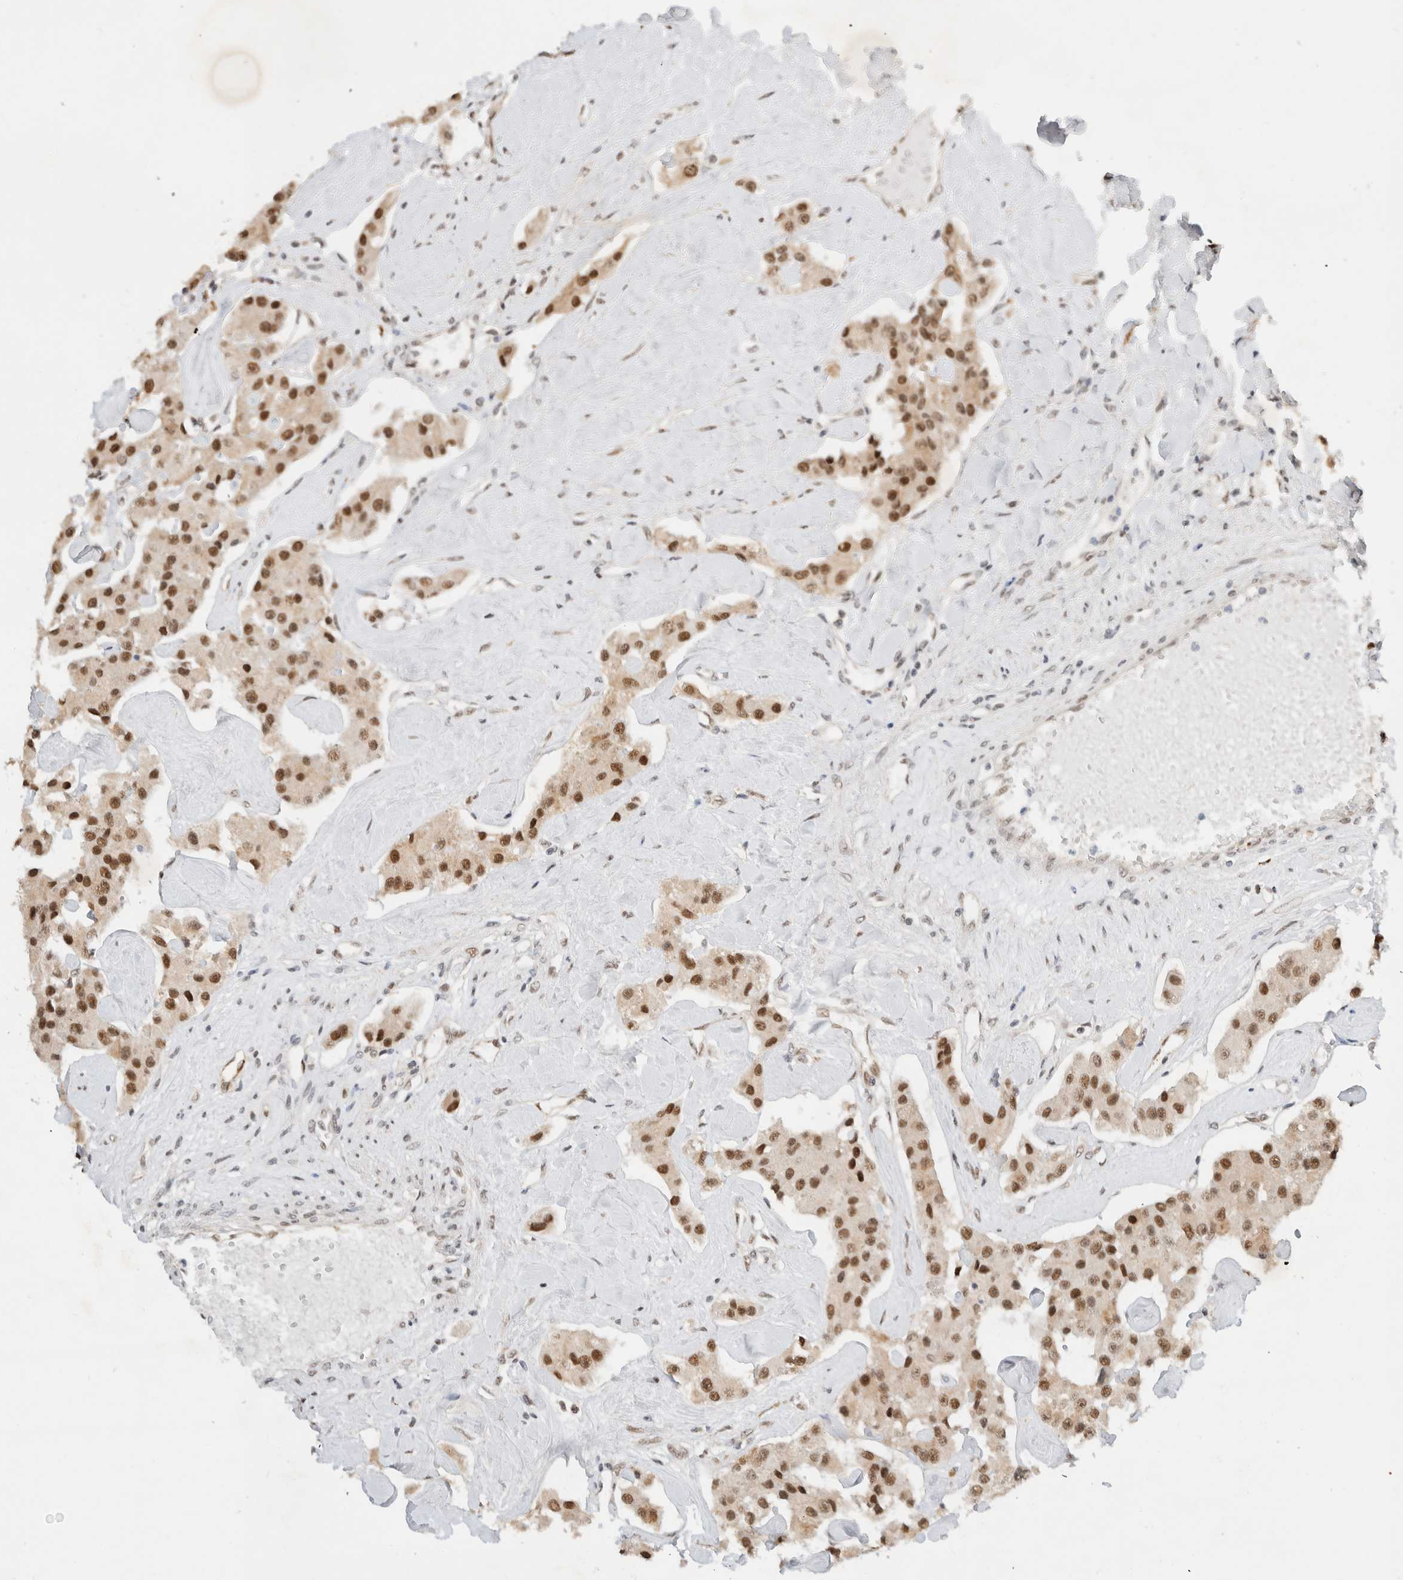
{"staining": {"intensity": "moderate", "quantity": ">75%", "location": "nuclear"}, "tissue": "carcinoid", "cell_type": "Tumor cells", "image_type": "cancer", "snomed": [{"axis": "morphology", "description": "Carcinoid, malignant, NOS"}, {"axis": "topography", "description": "Pancreas"}], "caption": "The immunohistochemical stain labels moderate nuclear expression in tumor cells of carcinoid tissue.", "gene": "GTF2I", "patient": {"sex": "male", "age": 41}}